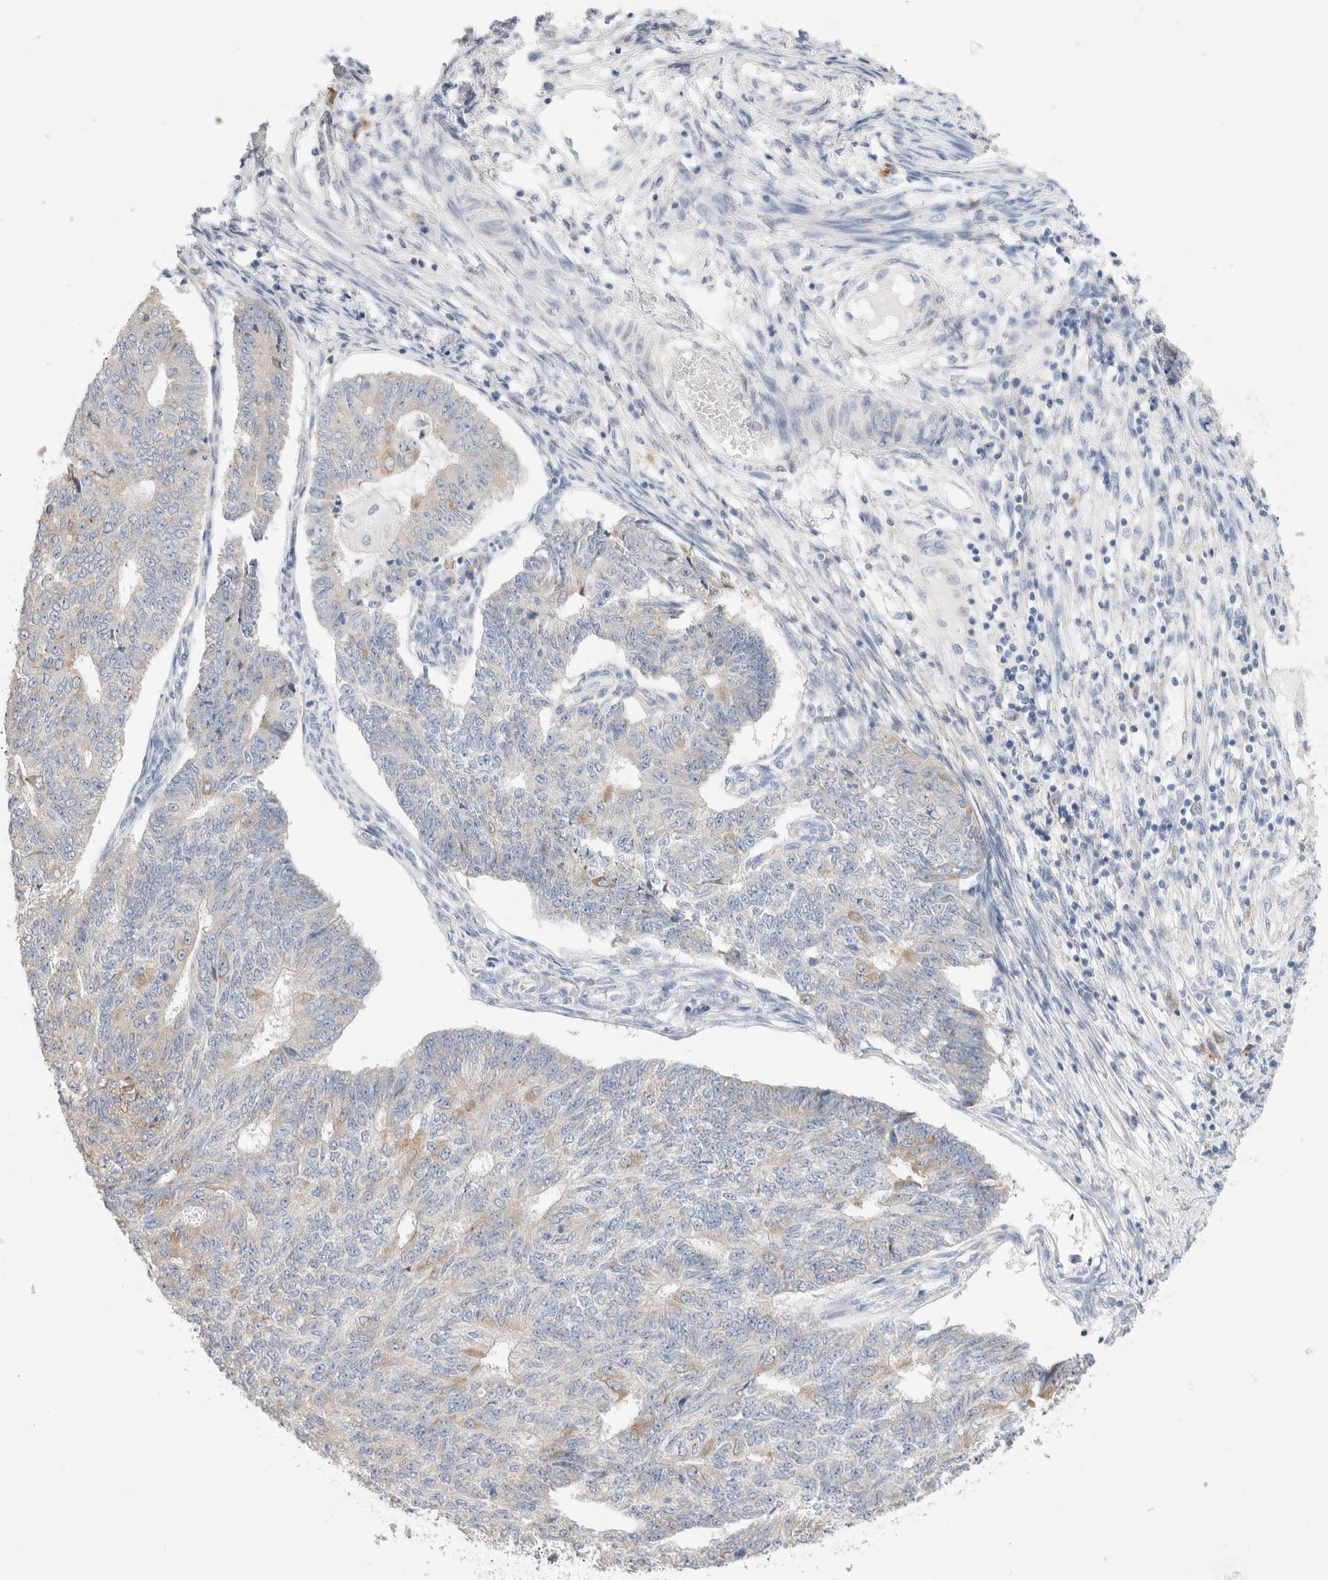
{"staining": {"intensity": "weak", "quantity": "<25%", "location": "cytoplasmic/membranous"}, "tissue": "endometrial cancer", "cell_type": "Tumor cells", "image_type": "cancer", "snomed": [{"axis": "morphology", "description": "Adenocarcinoma, NOS"}, {"axis": "topography", "description": "Endometrium"}], "caption": "Endometrial cancer stained for a protein using IHC shows no staining tumor cells.", "gene": "GADD45G", "patient": {"sex": "female", "age": 32}}